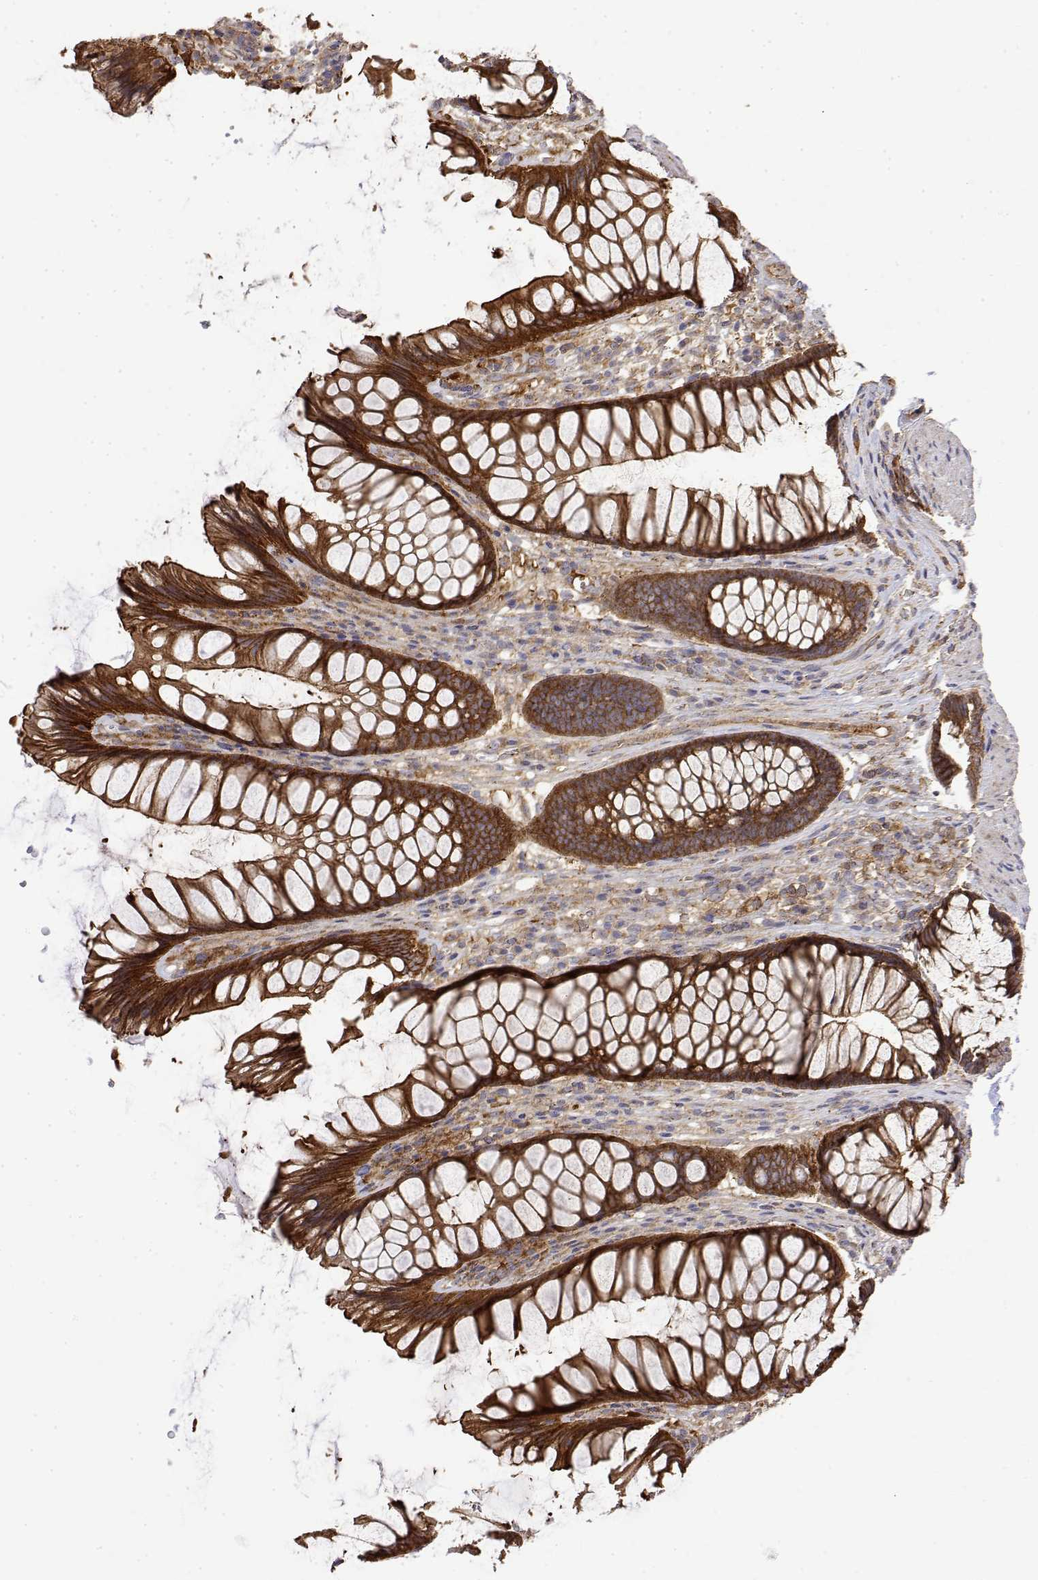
{"staining": {"intensity": "strong", "quantity": ">75%", "location": "cytoplasmic/membranous"}, "tissue": "rectum", "cell_type": "Glandular cells", "image_type": "normal", "snomed": [{"axis": "morphology", "description": "Normal tissue, NOS"}, {"axis": "topography", "description": "Rectum"}], "caption": "Brown immunohistochemical staining in benign rectum exhibits strong cytoplasmic/membranous staining in about >75% of glandular cells. The staining was performed using DAB, with brown indicating positive protein expression. Nuclei are stained blue with hematoxylin.", "gene": "PACSIN2", "patient": {"sex": "male", "age": 53}}